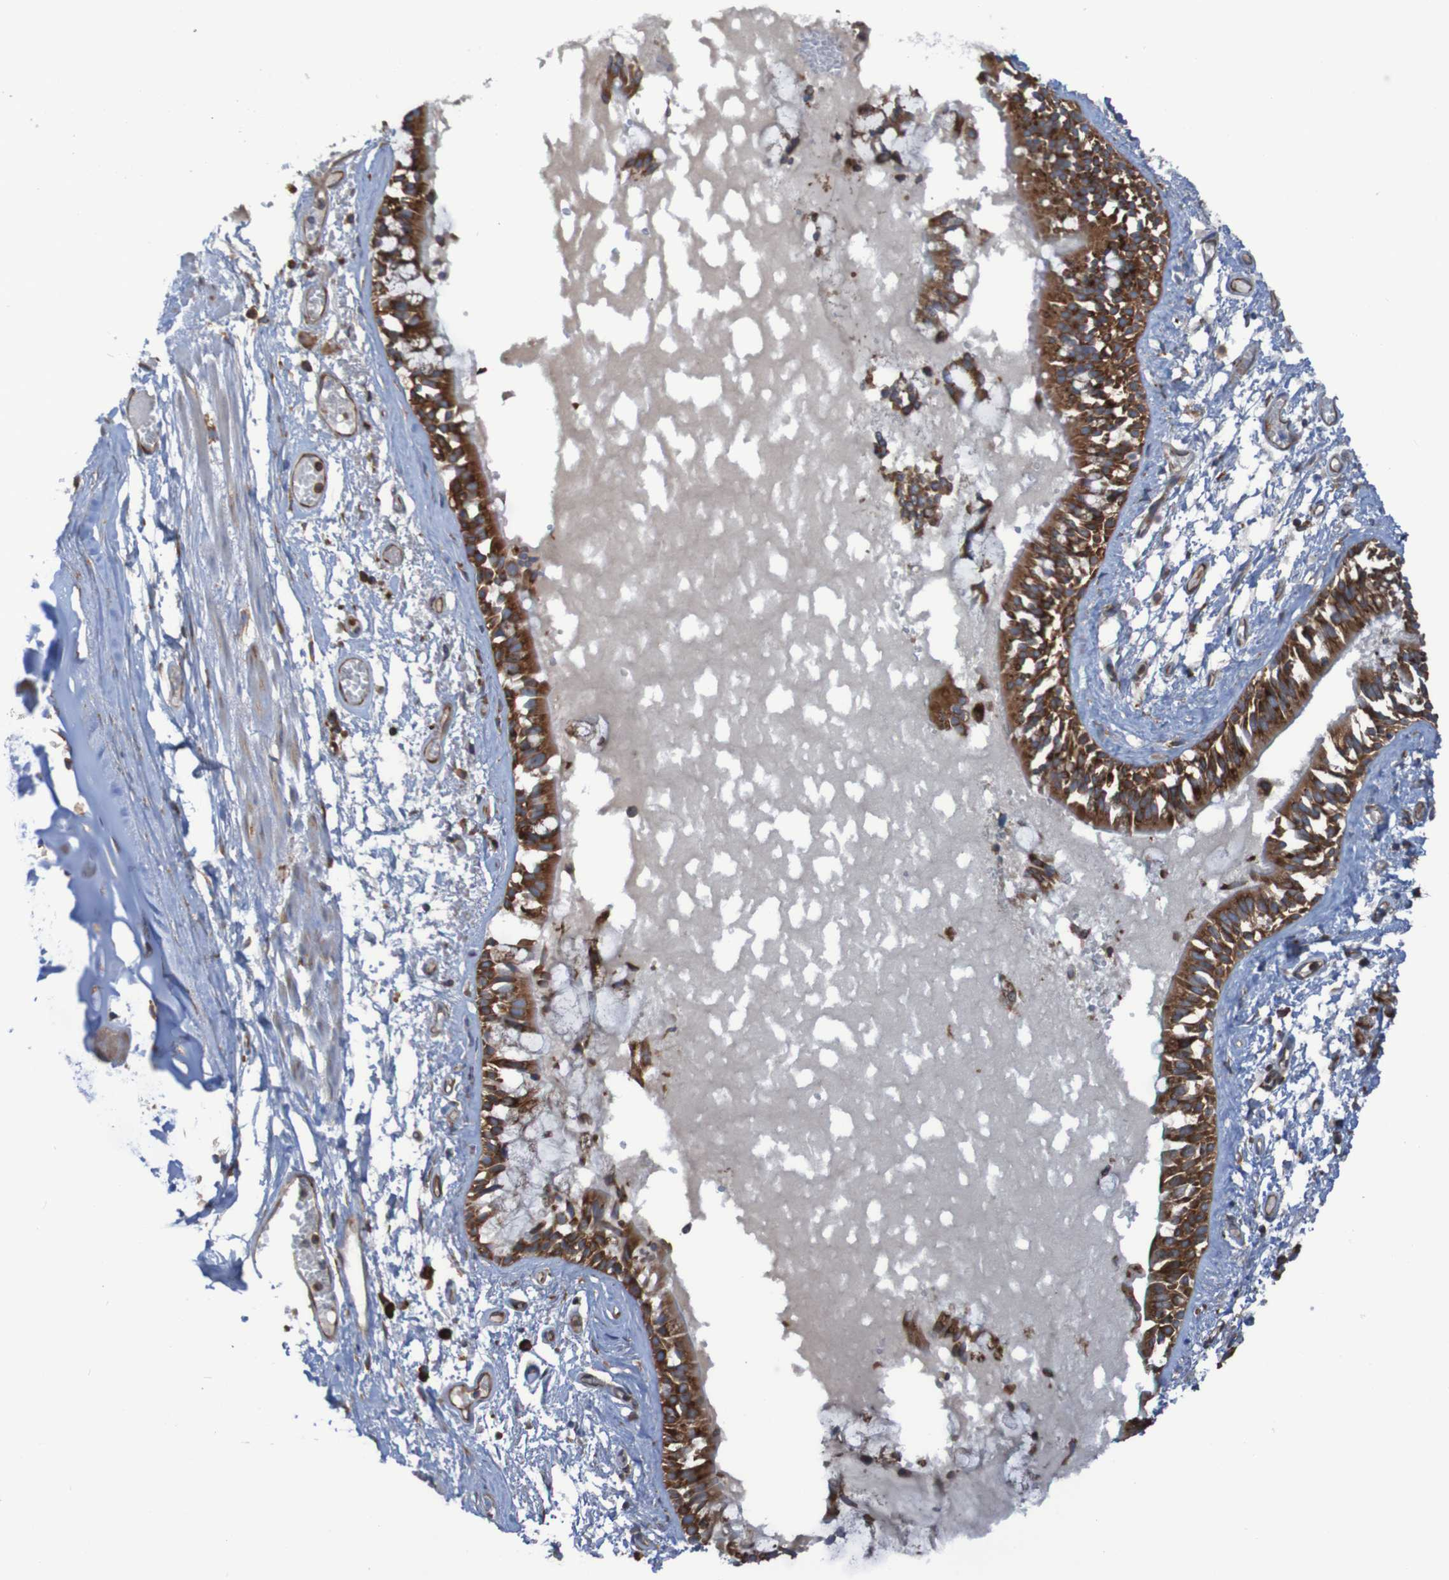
{"staining": {"intensity": "strong", "quantity": ">75%", "location": "cytoplasmic/membranous"}, "tissue": "bronchus", "cell_type": "Respiratory epithelial cells", "image_type": "normal", "snomed": [{"axis": "morphology", "description": "Normal tissue, NOS"}, {"axis": "morphology", "description": "Inflammation, NOS"}, {"axis": "topography", "description": "Cartilage tissue"}, {"axis": "topography", "description": "Lung"}], "caption": "Brown immunohistochemical staining in normal bronchus exhibits strong cytoplasmic/membranous expression in approximately >75% of respiratory epithelial cells.", "gene": "RPL10", "patient": {"sex": "male", "age": 71}}